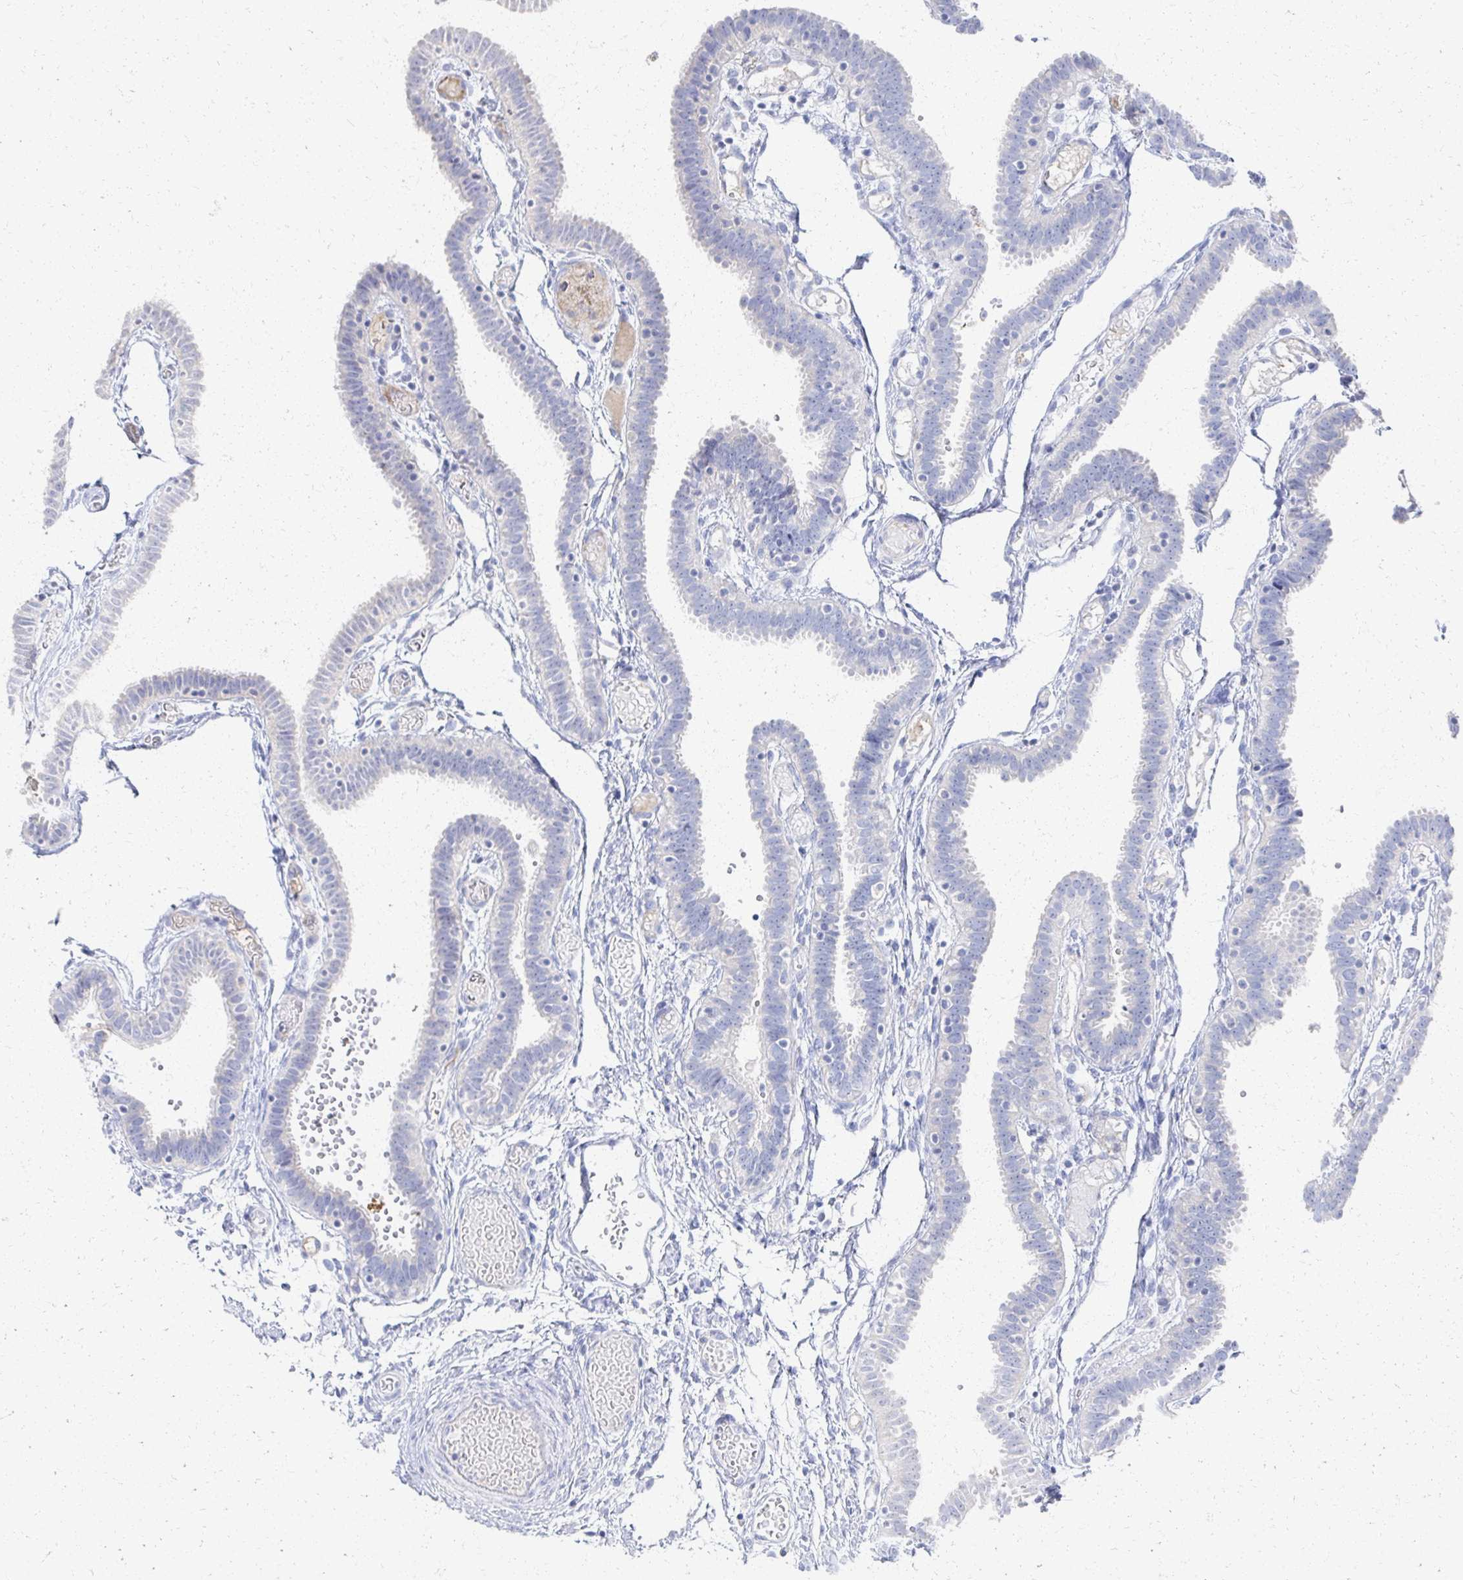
{"staining": {"intensity": "negative", "quantity": "none", "location": "none"}, "tissue": "fallopian tube", "cell_type": "Glandular cells", "image_type": "normal", "snomed": [{"axis": "morphology", "description": "Normal tissue, NOS"}, {"axis": "topography", "description": "Fallopian tube"}], "caption": "Fallopian tube was stained to show a protein in brown. There is no significant expression in glandular cells. (Brightfield microscopy of DAB immunohistochemistry (IHC) at high magnification).", "gene": "PRR20A", "patient": {"sex": "female", "age": 37}}